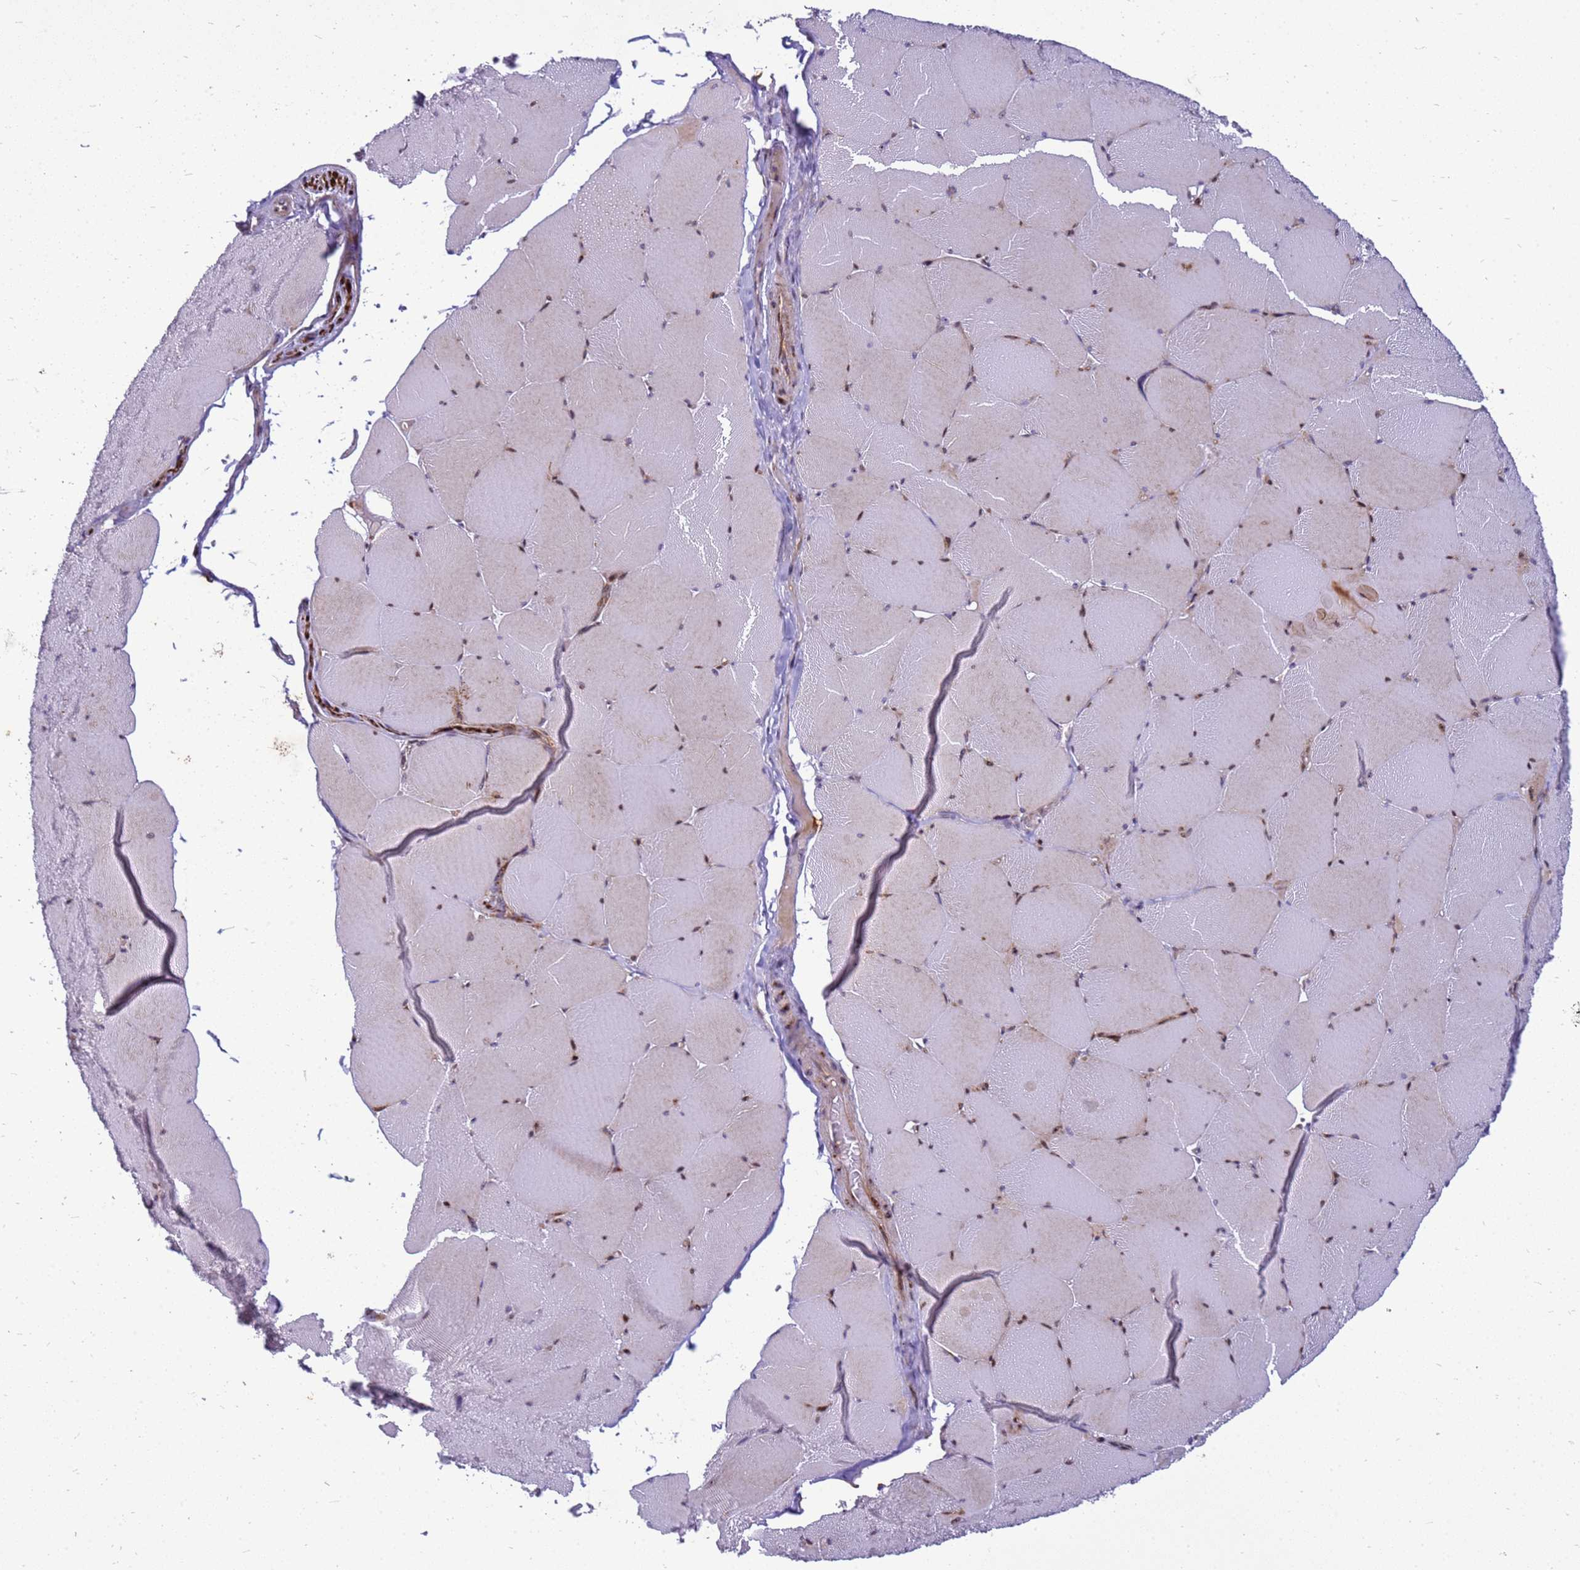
{"staining": {"intensity": "moderate", "quantity": "<25%", "location": "cytoplasmic/membranous,nuclear"}, "tissue": "skeletal muscle", "cell_type": "Myocytes", "image_type": "normal", "snomed": [{"axis": "morphology", "description": "Normal tissue, NOS"}, {"axis": "topography", "description": "Skeletal muscle"}, {"axis": "topography", "description": "Head-Neck"}], "caption": "Protein staining reveals moderate cytoplasmic/membranous,nuclear staining in about <25% of myocytes in unremarkable skeletal muscle. The protein is stained brown, and the nuclei are stained in blue (DAB IHC with brightfield microscopy, high magnification).", "gene": "RSPO1", "patient": {"sex": "male", "age": 66}}